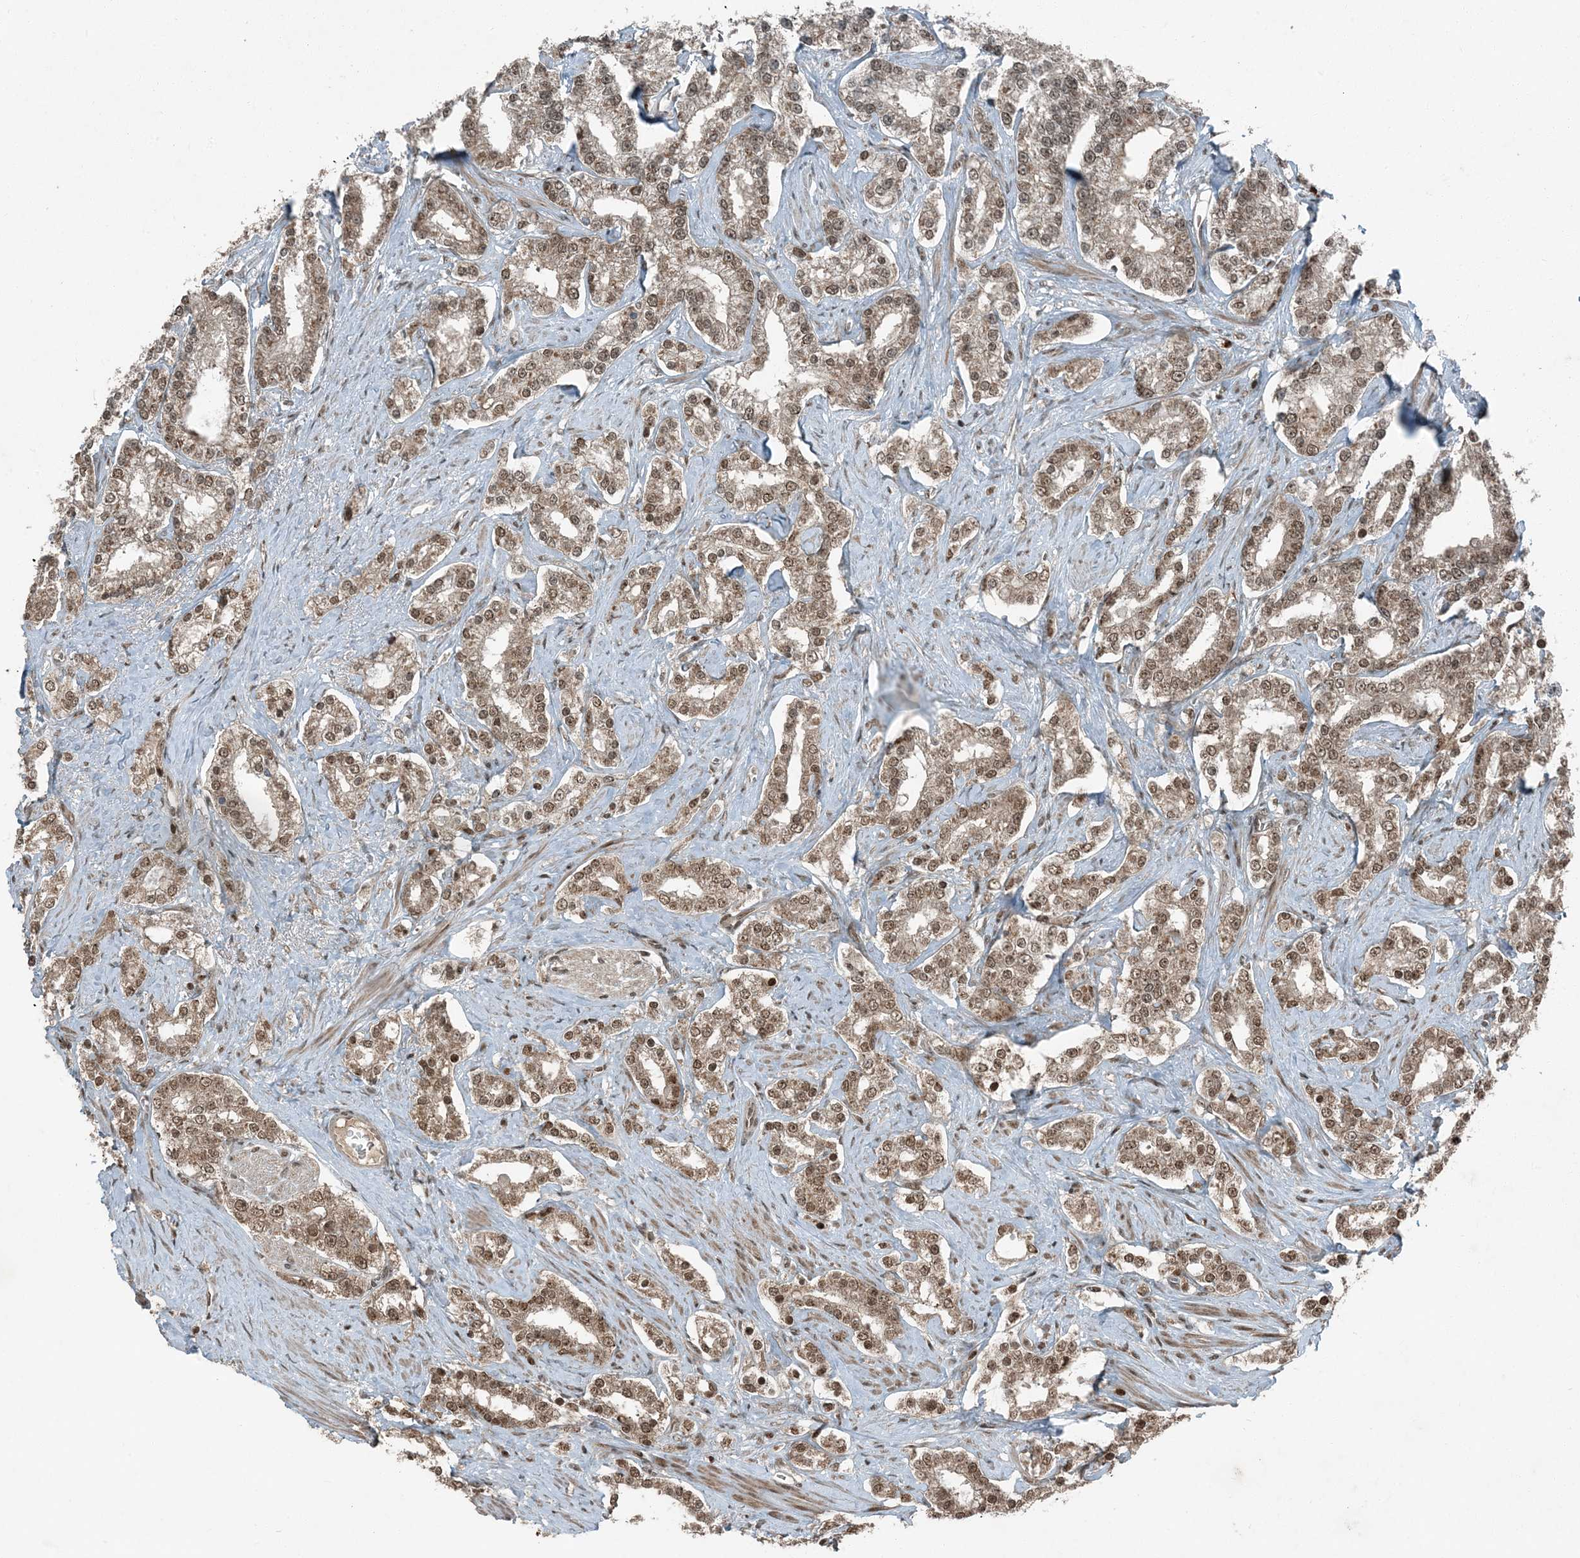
{"staining": {"intensity": "moderate", "quantity": ">75%", "location": "nuclear"}, "tissue": "prostate cancer", "cell_type": "Tumor cells", "image_type": "cancer", "snomed": [{"axis": "morphology", "description": "Normal tissue, NOS"}, {"axis": "morphology", "description": "Adenocarcinoma, High grade"}, {"axis": "topography", "description": "Prostate"}], "caption": "The immunohistochemical stain highlights moderate nuclear staining in tumor cells of prostate cancer (high-grade adenocarcinoma) tissue.", "gene": "TRAPPC12", "patient": {"sex": "male", "age": 83}}